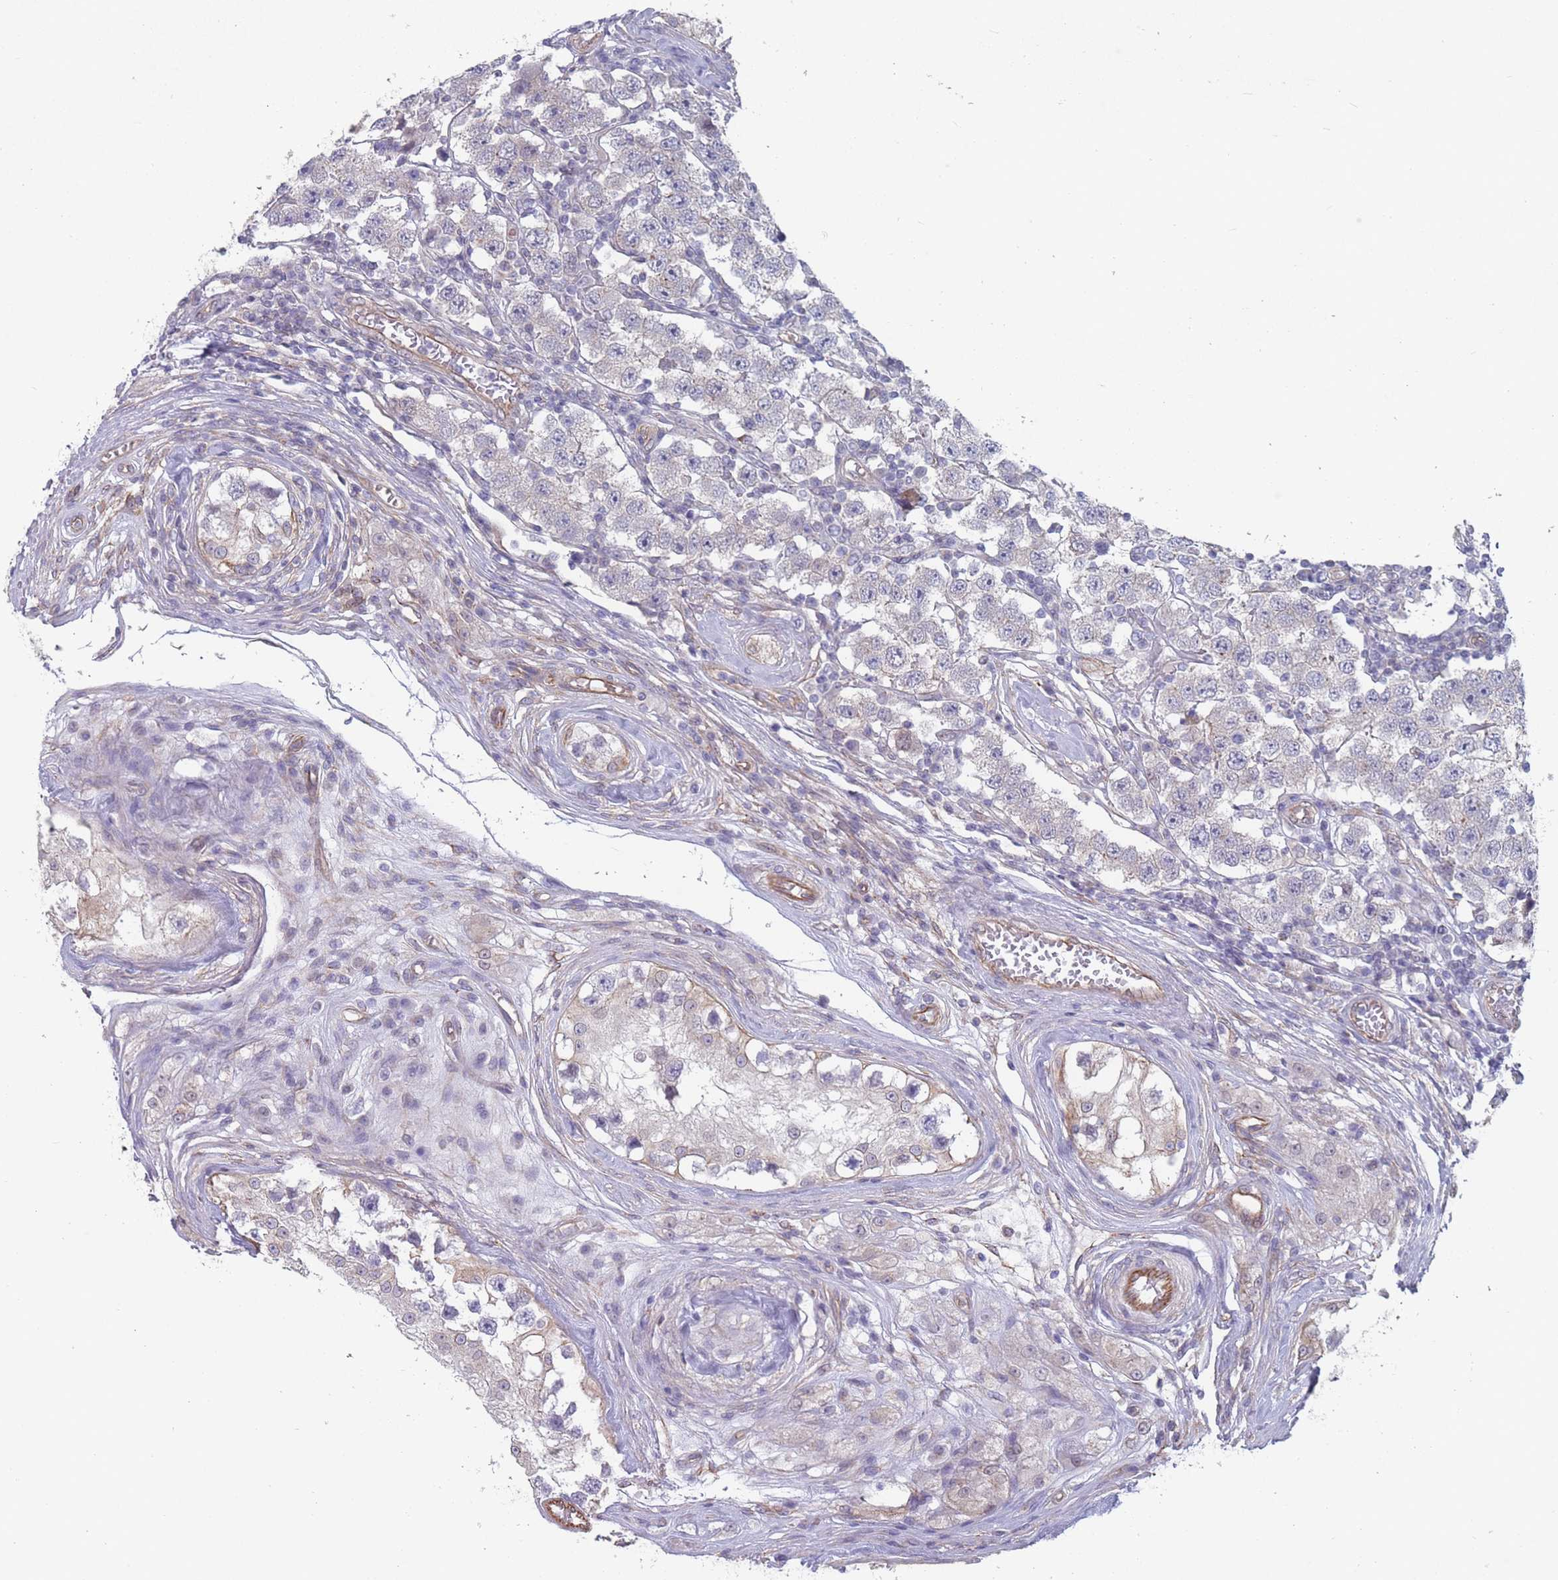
{"staining": {"intensity": "negative", "quantity": "none", "location": "none"}, "tissue": "testis cancer", "cell_type": "Tumor cells", "image_type": "cancer", "snomed": [{"axis": "morphology", "description": "Seminoma, NOS"}, {"axis": "topography", "description": "Testis"}], "caption": "DAB (3,3'-diaminobenzidine) immunohistochemical staining of testis seminoma shows no significant positivity in tumor cells.", "gene": "SLC1A6", "patient": {"sex": "male", "age": 34}}